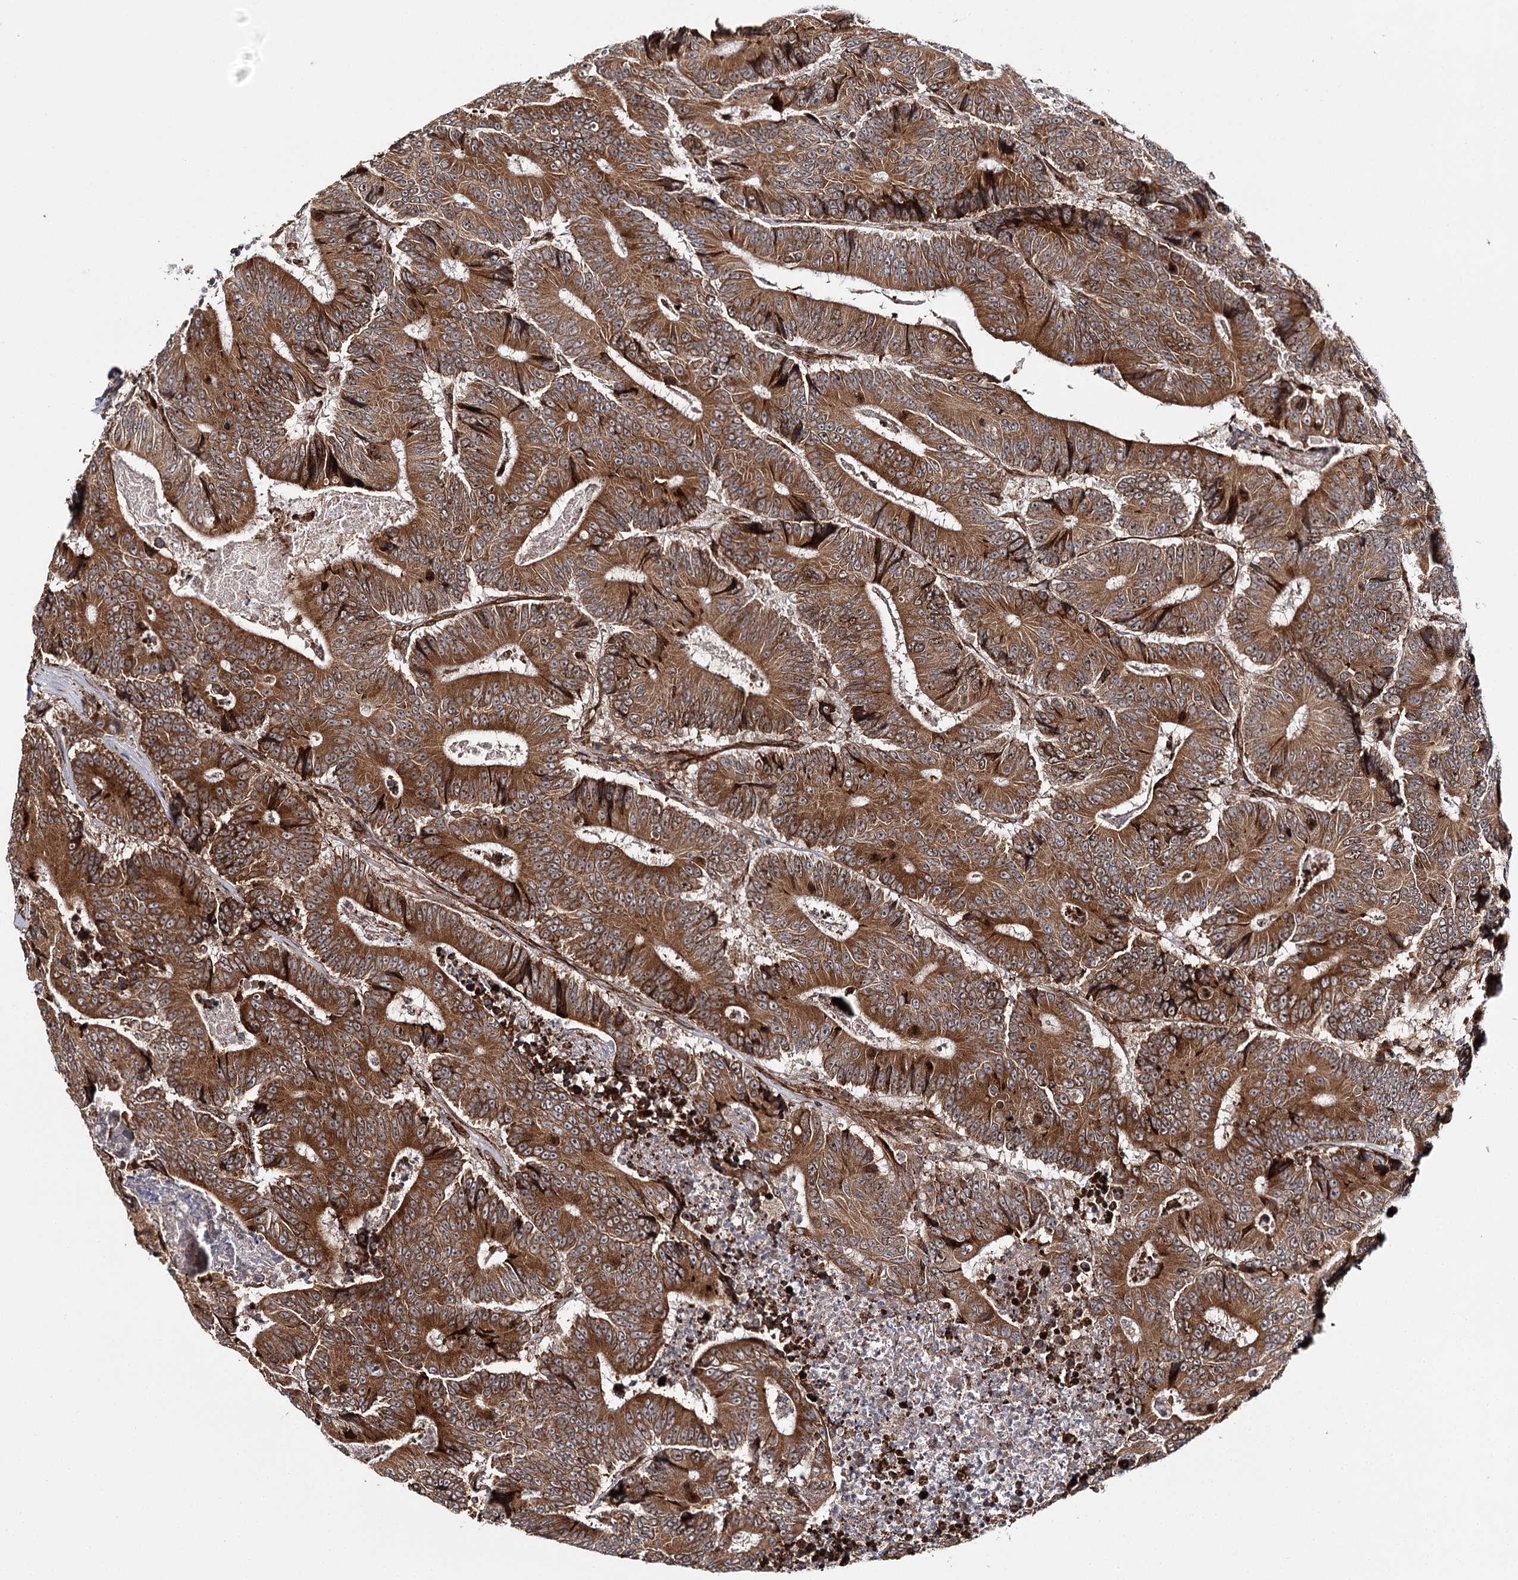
{"staining": {"intensity": "strong", "quantity": ">75%", "location": "cytoplasmic/membranous"}, "tissue": "colorectal cancer", "cell_type": "Tumor cells", "image_type": "cancer", "snomed": [{"axis": "morphology", "description": "Adenocarcinoma, NOS"}, {"axis": "topography", "description": "Colon"}], "caption": "Colorectal cancer (adenocarcinoma) tissue displays strong cytoplasmic/membranous positivity in about >75% of tumor cells The staining was performed using DAB to visualize the protein expression in brown, while the nuclei were stained in blue with hematoxylin (Magnification: 20x).", "gene": "MKNK1", "patient": {"sex": "male", "age": 83}}